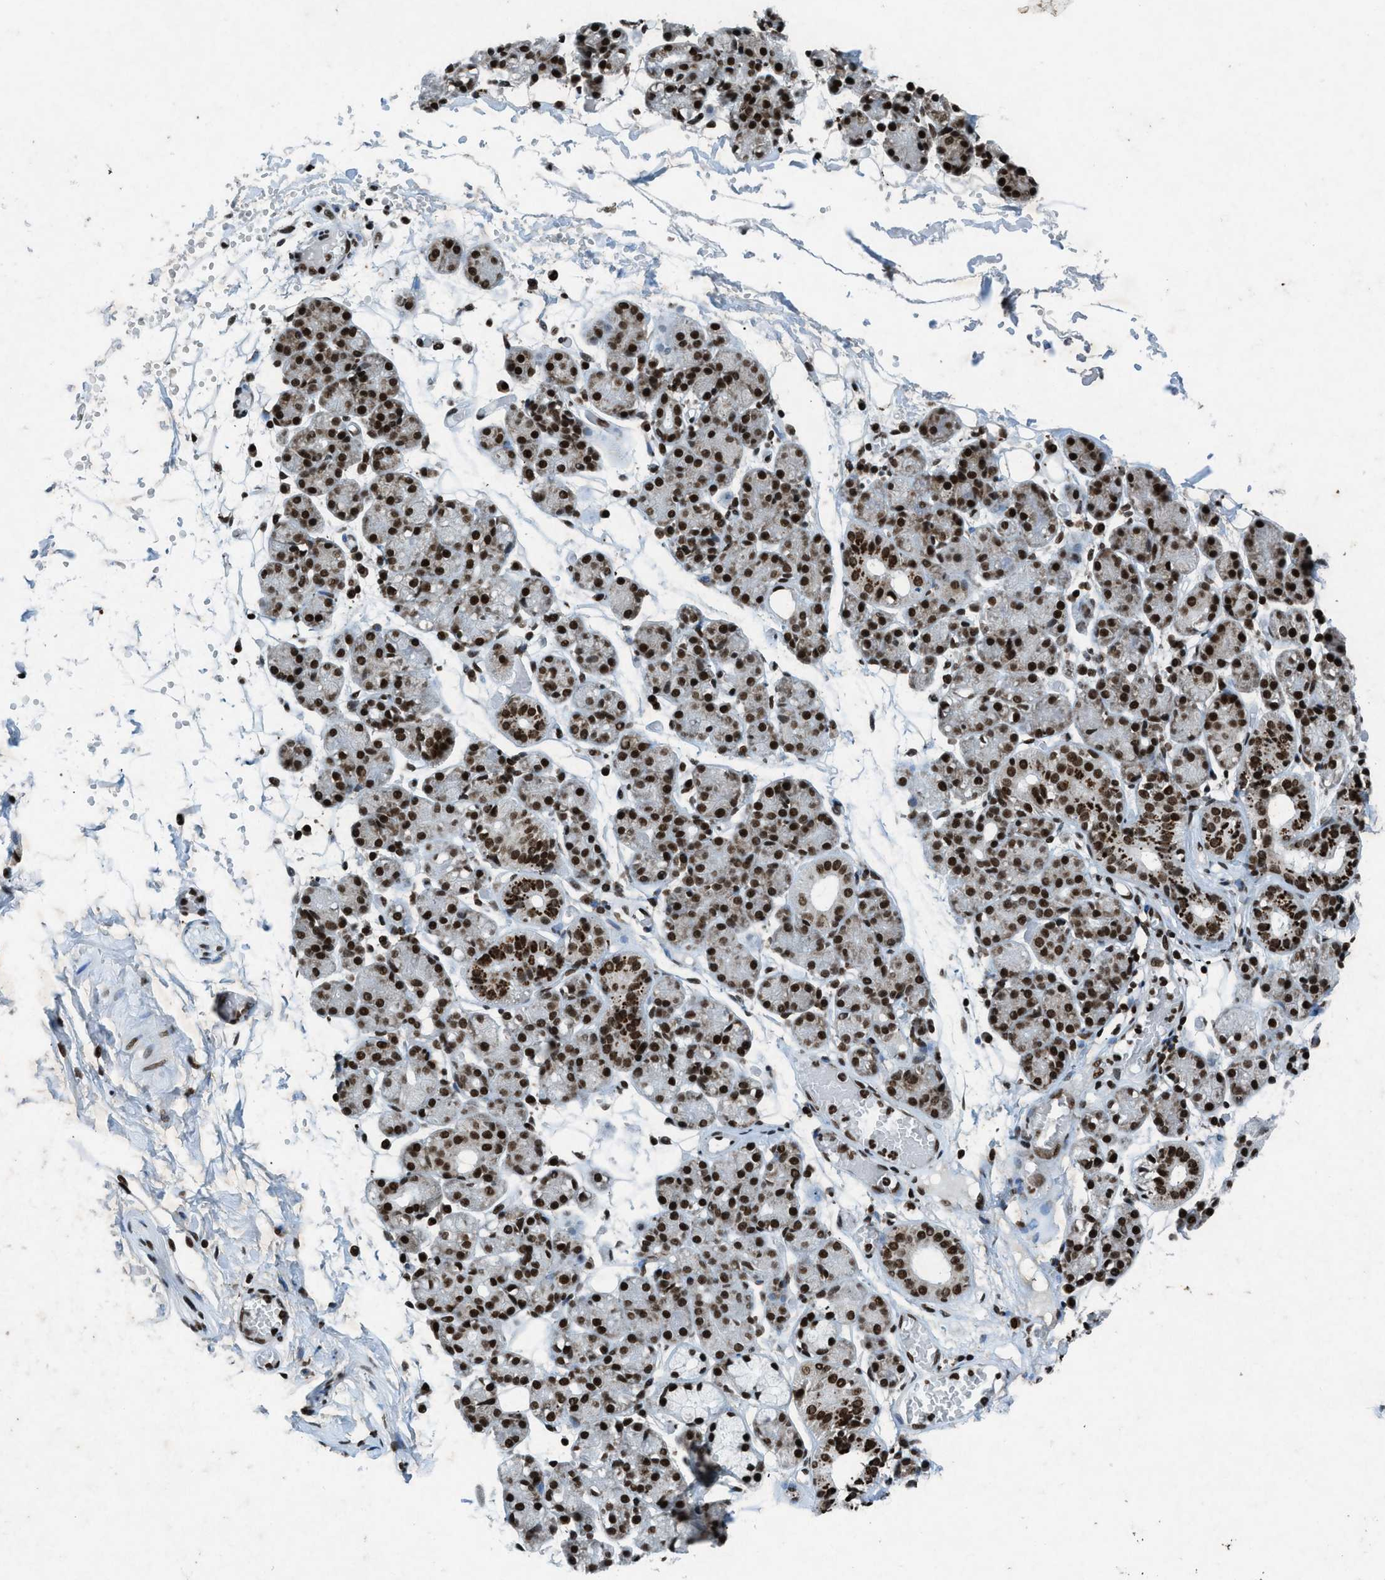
{"staining": {"intensity": "strong", "quantity": ">75%", "location": "nuclear"}, "tissue": "salivary gland", "cell_type": "Glandular cells", "image_type": "normal", "snomed": [{"axis": "morphology", "description": "Normal tissue, NOS"}, {"axis": "topography", "description": "Salivary gland"}], "caption": "About >75% of glandular cells in unremarkable human salivary gland exhibit strong nuclear protein positivity as visualized by brown immunohistochemical staining.", "gene": "NXF1", "patient": {"sex": "male", "age": 63}}